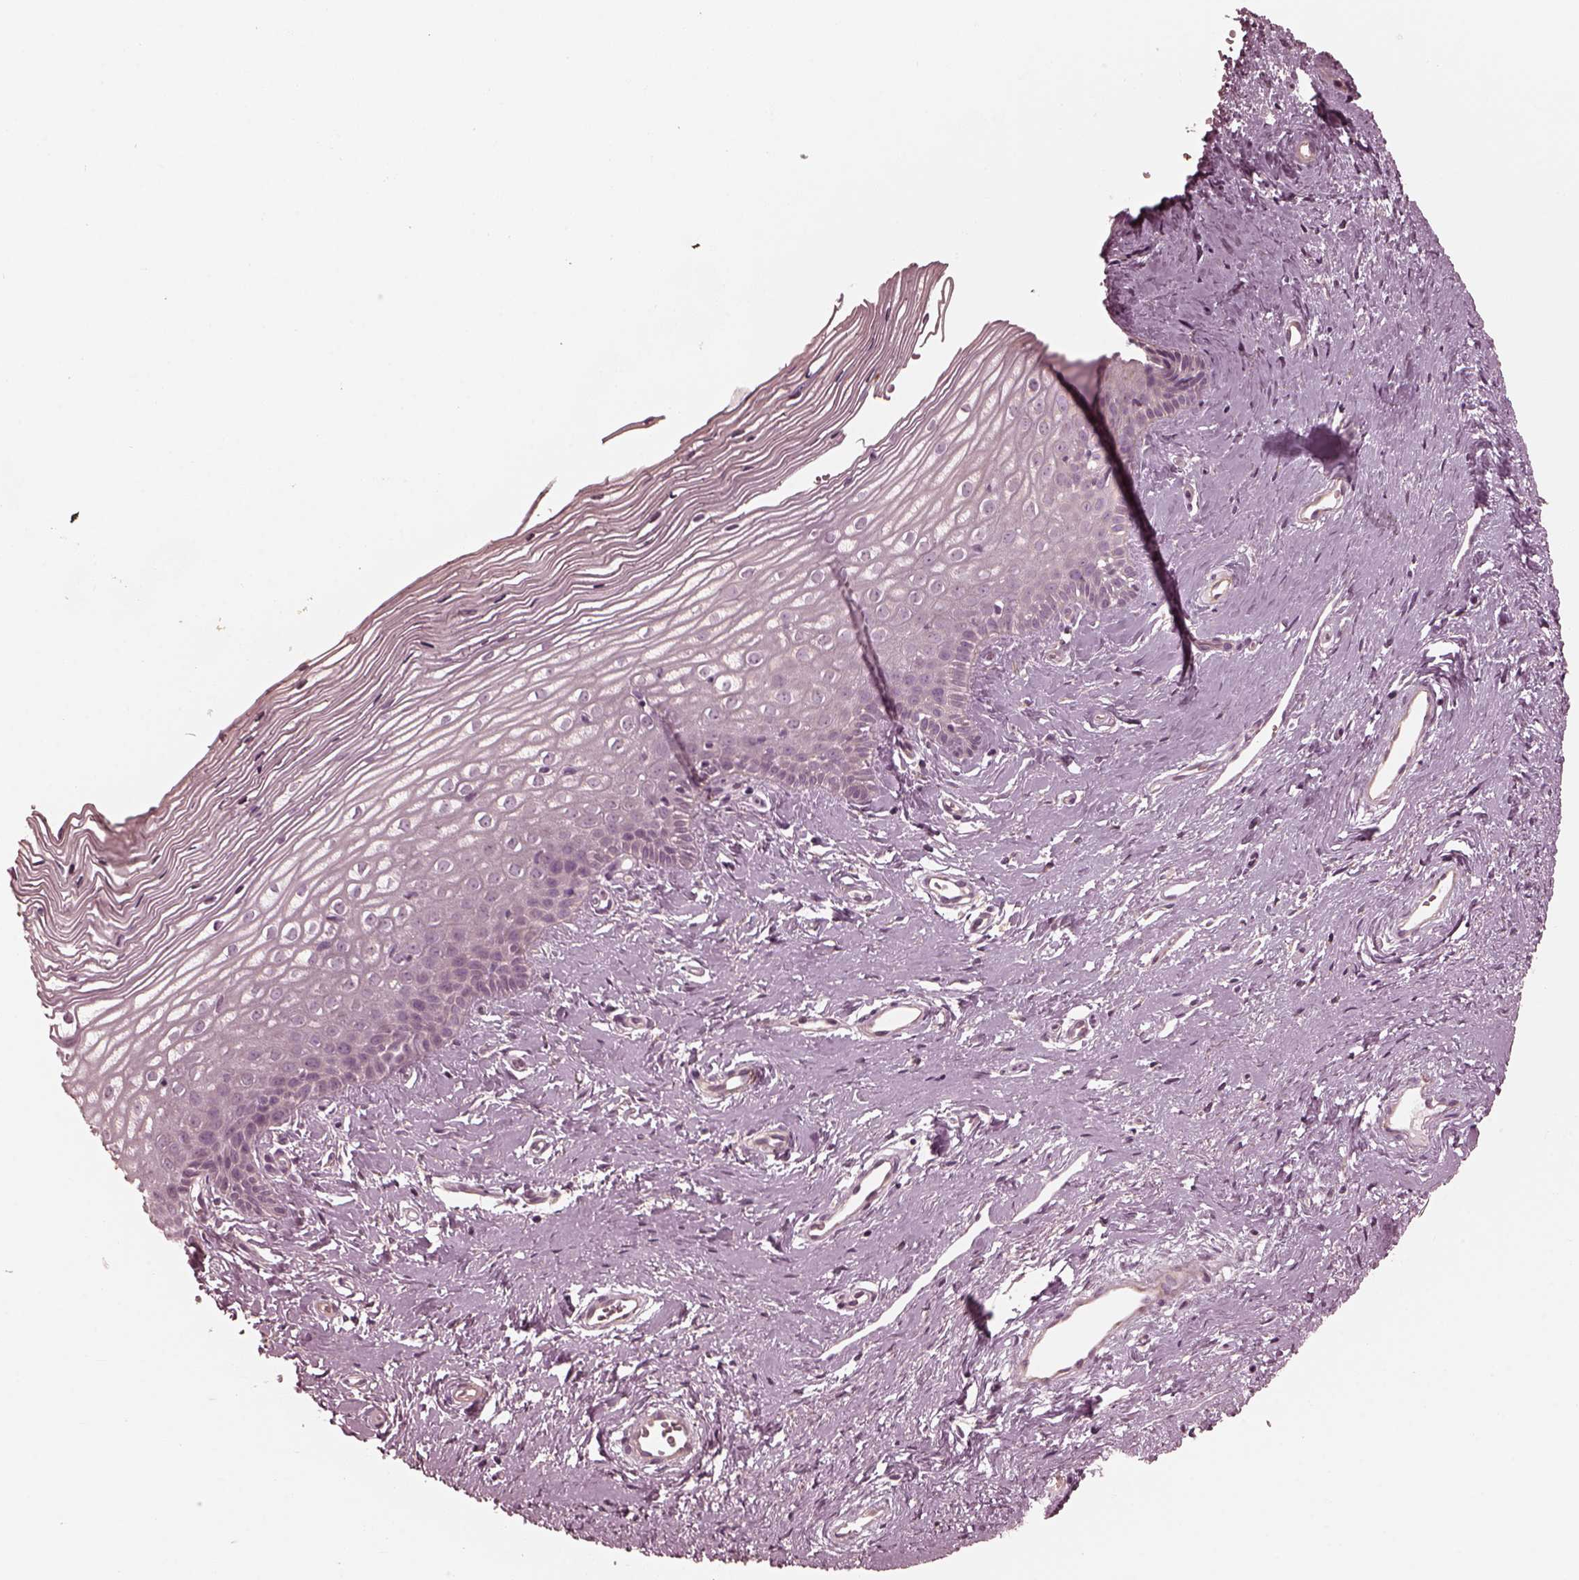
{"staining": {"intensity": "negative", "quantity": "none", "location": "none"}, "tissue": "cervix", "cell_type": "Glandular cells", "image_type": "normal", "snomed": [{"axis": "morphology", "description": "Normal tissue, NOS"}, {"axis": "topography", "description": "Cervix"}], "caption": "Immunohistochemistry image of unremarkable cervix: human cervix stained with DAB (3,3'-diaminobenzidine) exhibits no significant protein expression in glandular cells.", "gene": "KIF6", "patient": {"sex": "female", "age": 40}}